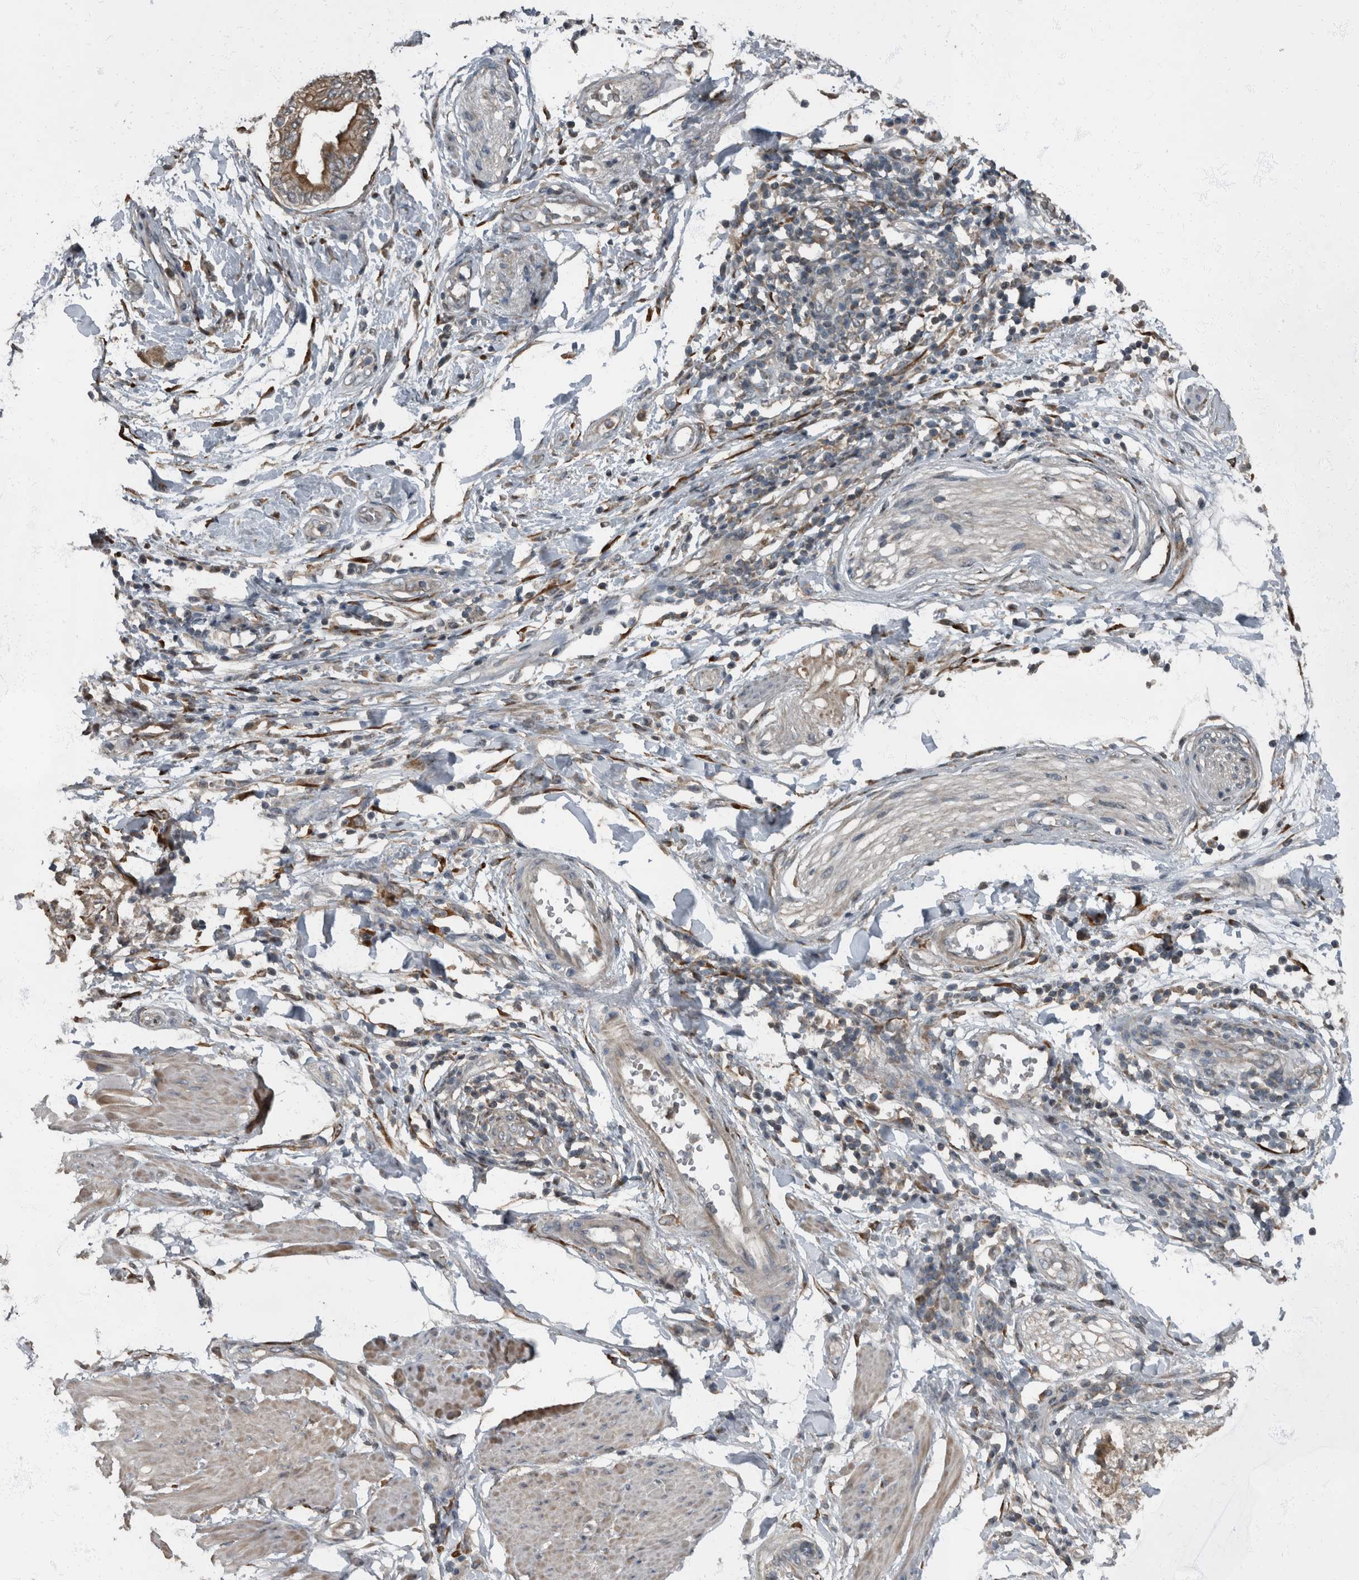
{"staining": {"intensity": "moderate", "quantity": ">75%", "location": "cytoplasmic/membranous"}, "tissue": "pancreatic cancer", "cell_type": "Tumor cells", "image_type": "cancer", "snomed": [{"axis": "morphology", "description": "Normal tissue, NOS"}, {"axis": "morphology", "description": "Adenocarcinoma, NOS"}, {"axis": "topography", "description": "Pancreas"}, {"axis": "topography", "description": "Duodenum"}], "caption": "A high-resolution image shows immunohistochemistry (IHC) staining of adenocarcinoma (pancreatic), which demonstrates moderate cytoplasmic/membranous positivity in approximately >75% of tumor cells.", "gene": "RABGGTB", "patient": {"sex": "female", "age": 60}}